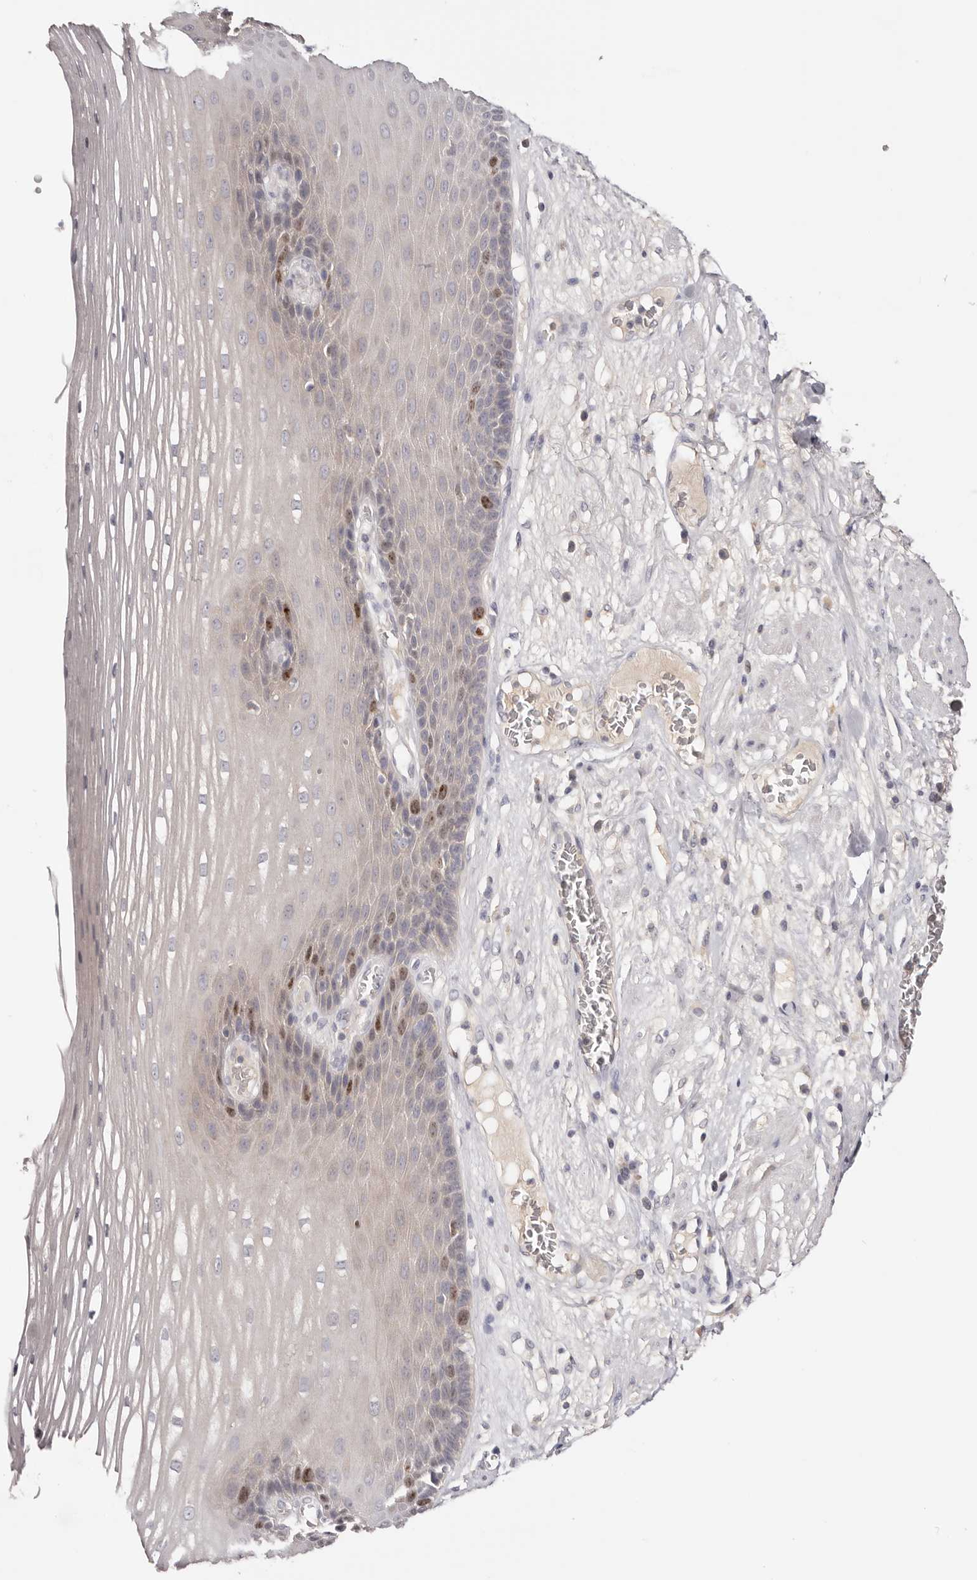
{"staining": {"intensity": "moderate", "quantity": "<25%", "location": "nuclear"}, "tissue": "esophagus", "cell_type": "Squamous epithelial cells", "image_type": "normal", "snomed": [{"axis": "morphology", "description": "Normal tissue, NOS"}, {"axis": "topography", "description": "Esophagus"}], "caption": "IHC image of benign esophagus stained for a protein (brown), which shows low levels of moderate nuclear expression in approximately <25% of squamous epithelial cells.", "gene": "CCDC190", "patient": {"sex": "male", "age": 62}}